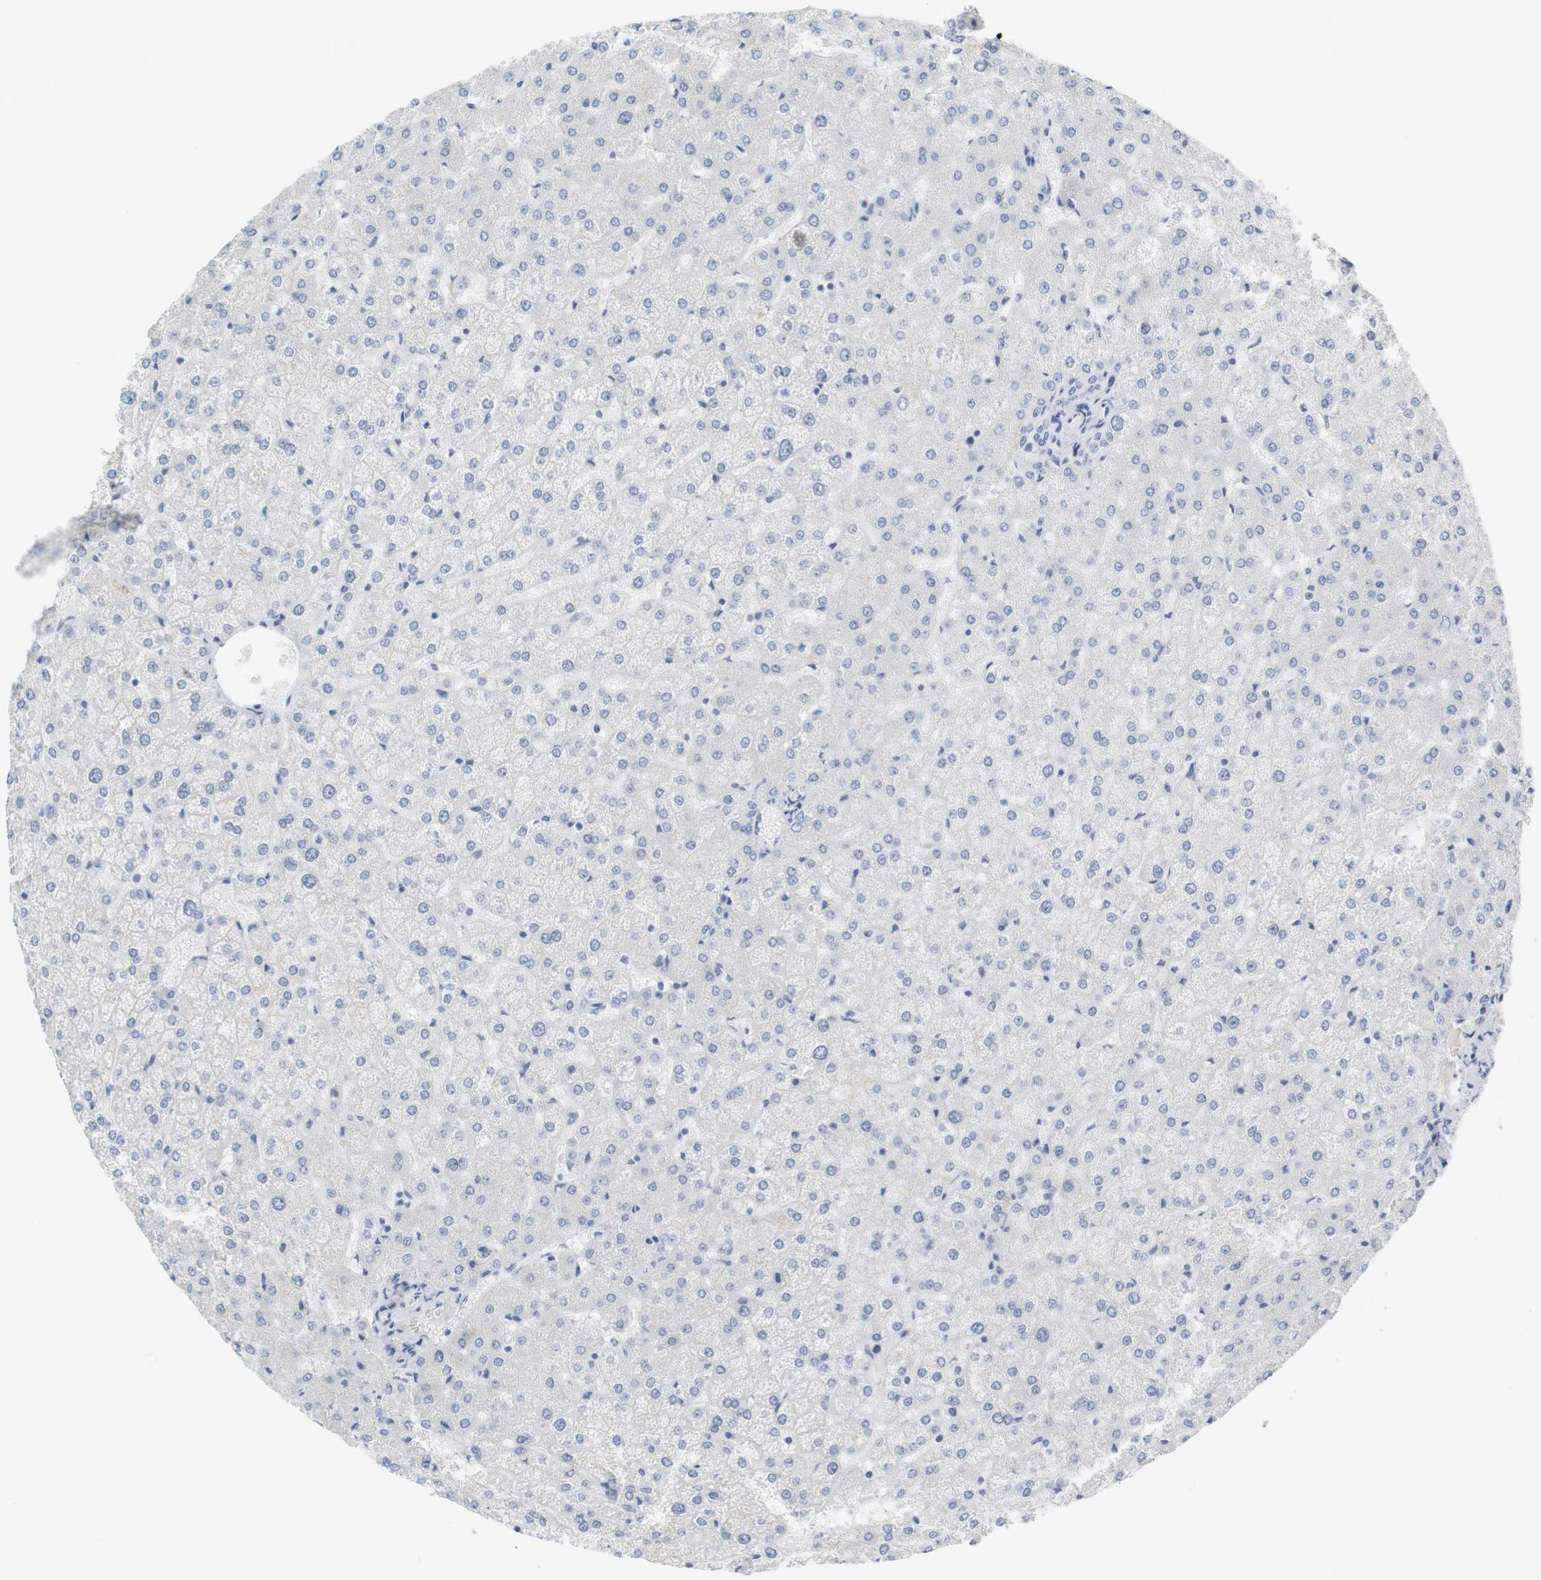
{"staining": {"intensity": "negative", "quantity": "none", "location": "none"}, "tissue": "liver", "cell_type": "Cholangiocytes", "image_type": "normal", "snomed": [{"axis": "morphology", "description": "Normal tissue, NOS"}, {"axis": "topography", "description": "Liver"}], "caption": "This is an immunohistochemistry micrograph of normal human liver. There is no staining in cholangiocytes.", "gene": "RGS9", "patient": {"sex": "female", "age": 32}}